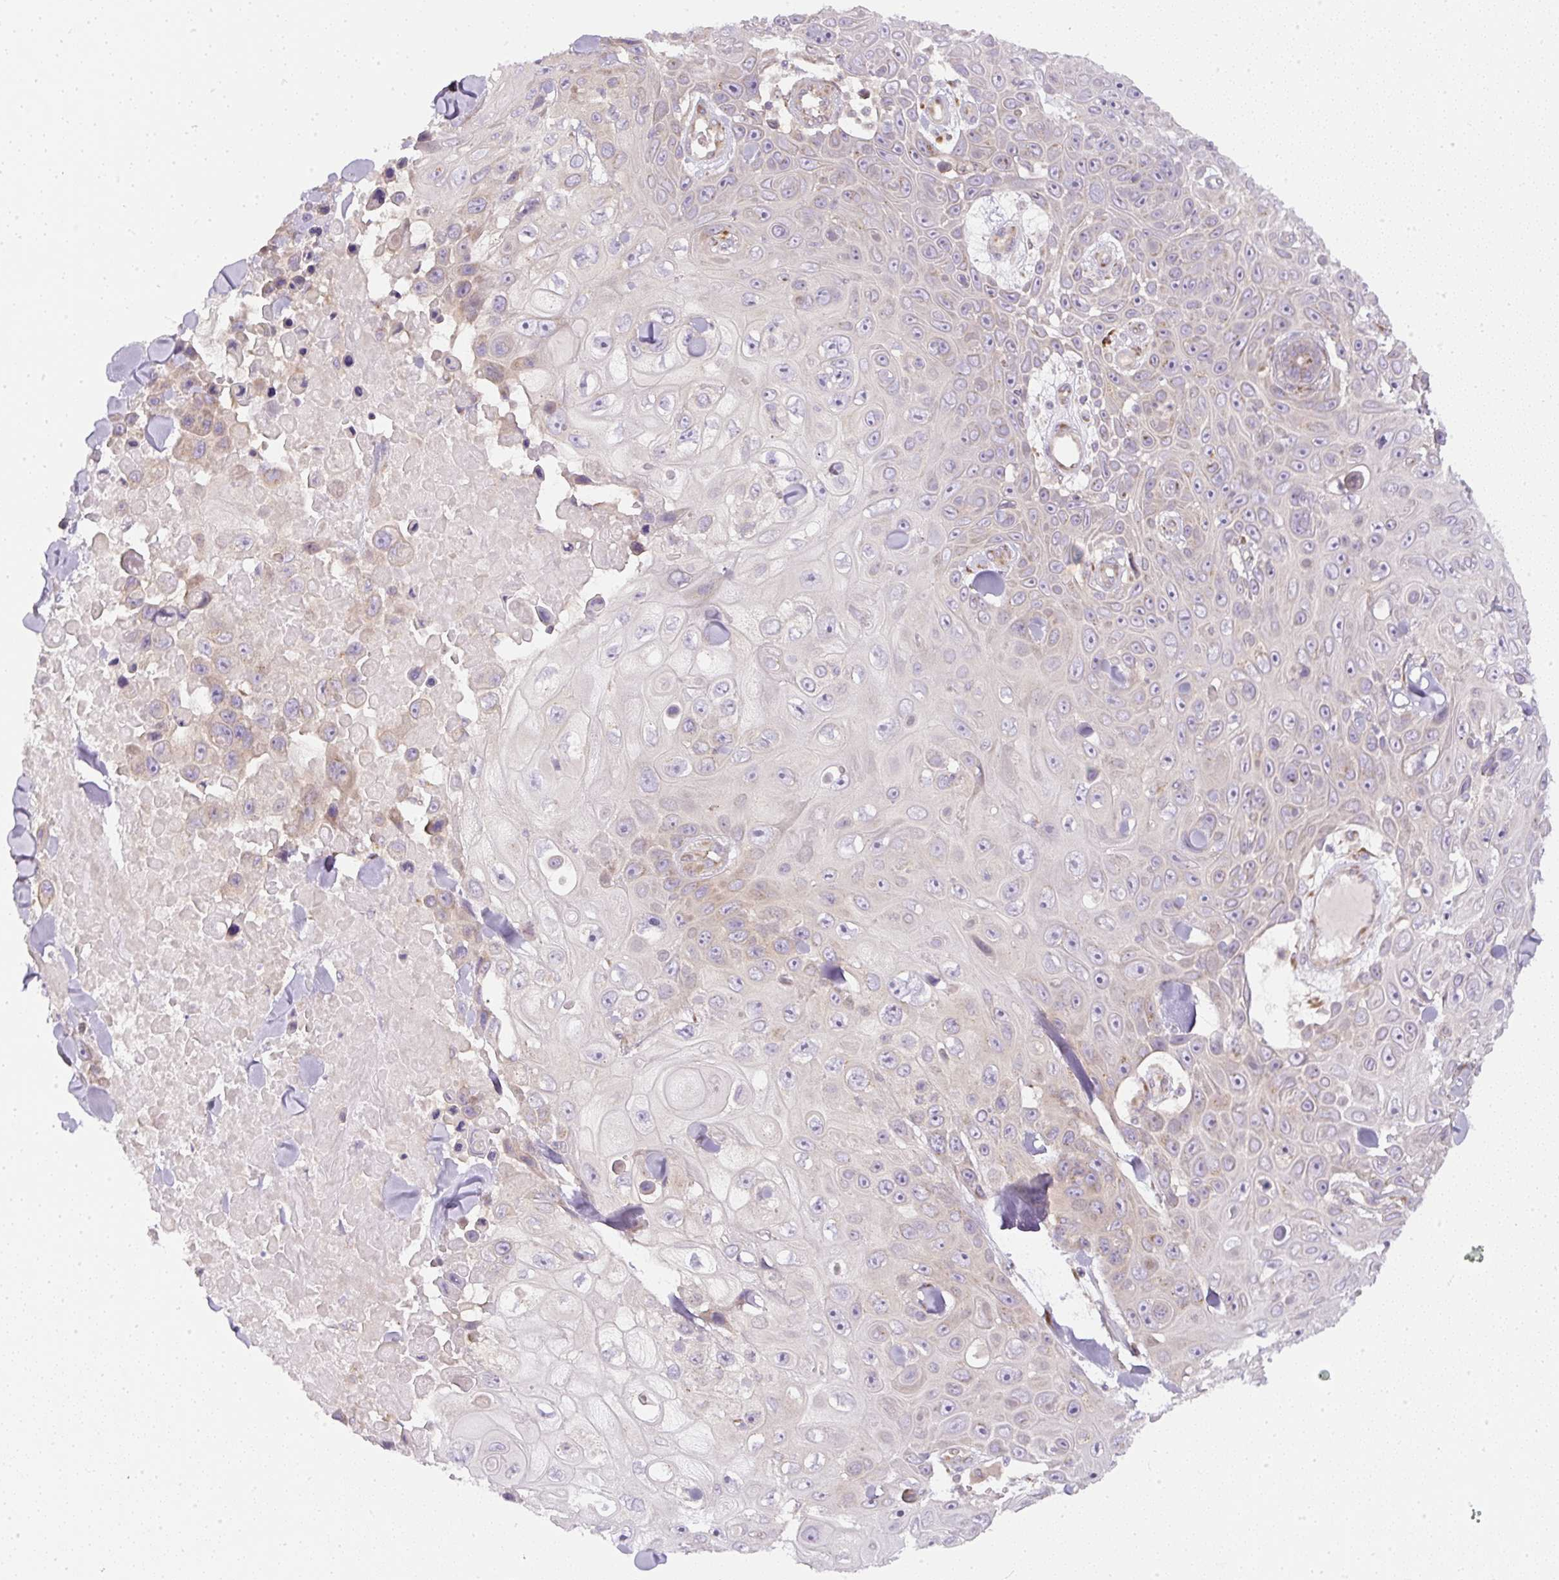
{"staining": {"intensity": "weak", "quantity": "<25%", "location": "cytoplasmic/membranous"}, "tissue": "skin cancer", "cell_type": "Tumor cells", "image_type": "cancer", "snomed": [{"axis": "morphology", "description": "Squamous cell carcinoma, NOS"}, {"axis": "topography", "description": "Skin"}], "caption": "Squamous cell carcinoma (skin) was stained to show a protein in brown. There is no significant staining in tumor cells.", "gene": "MLX", "patient": {"sex": "male", "age": 82}}